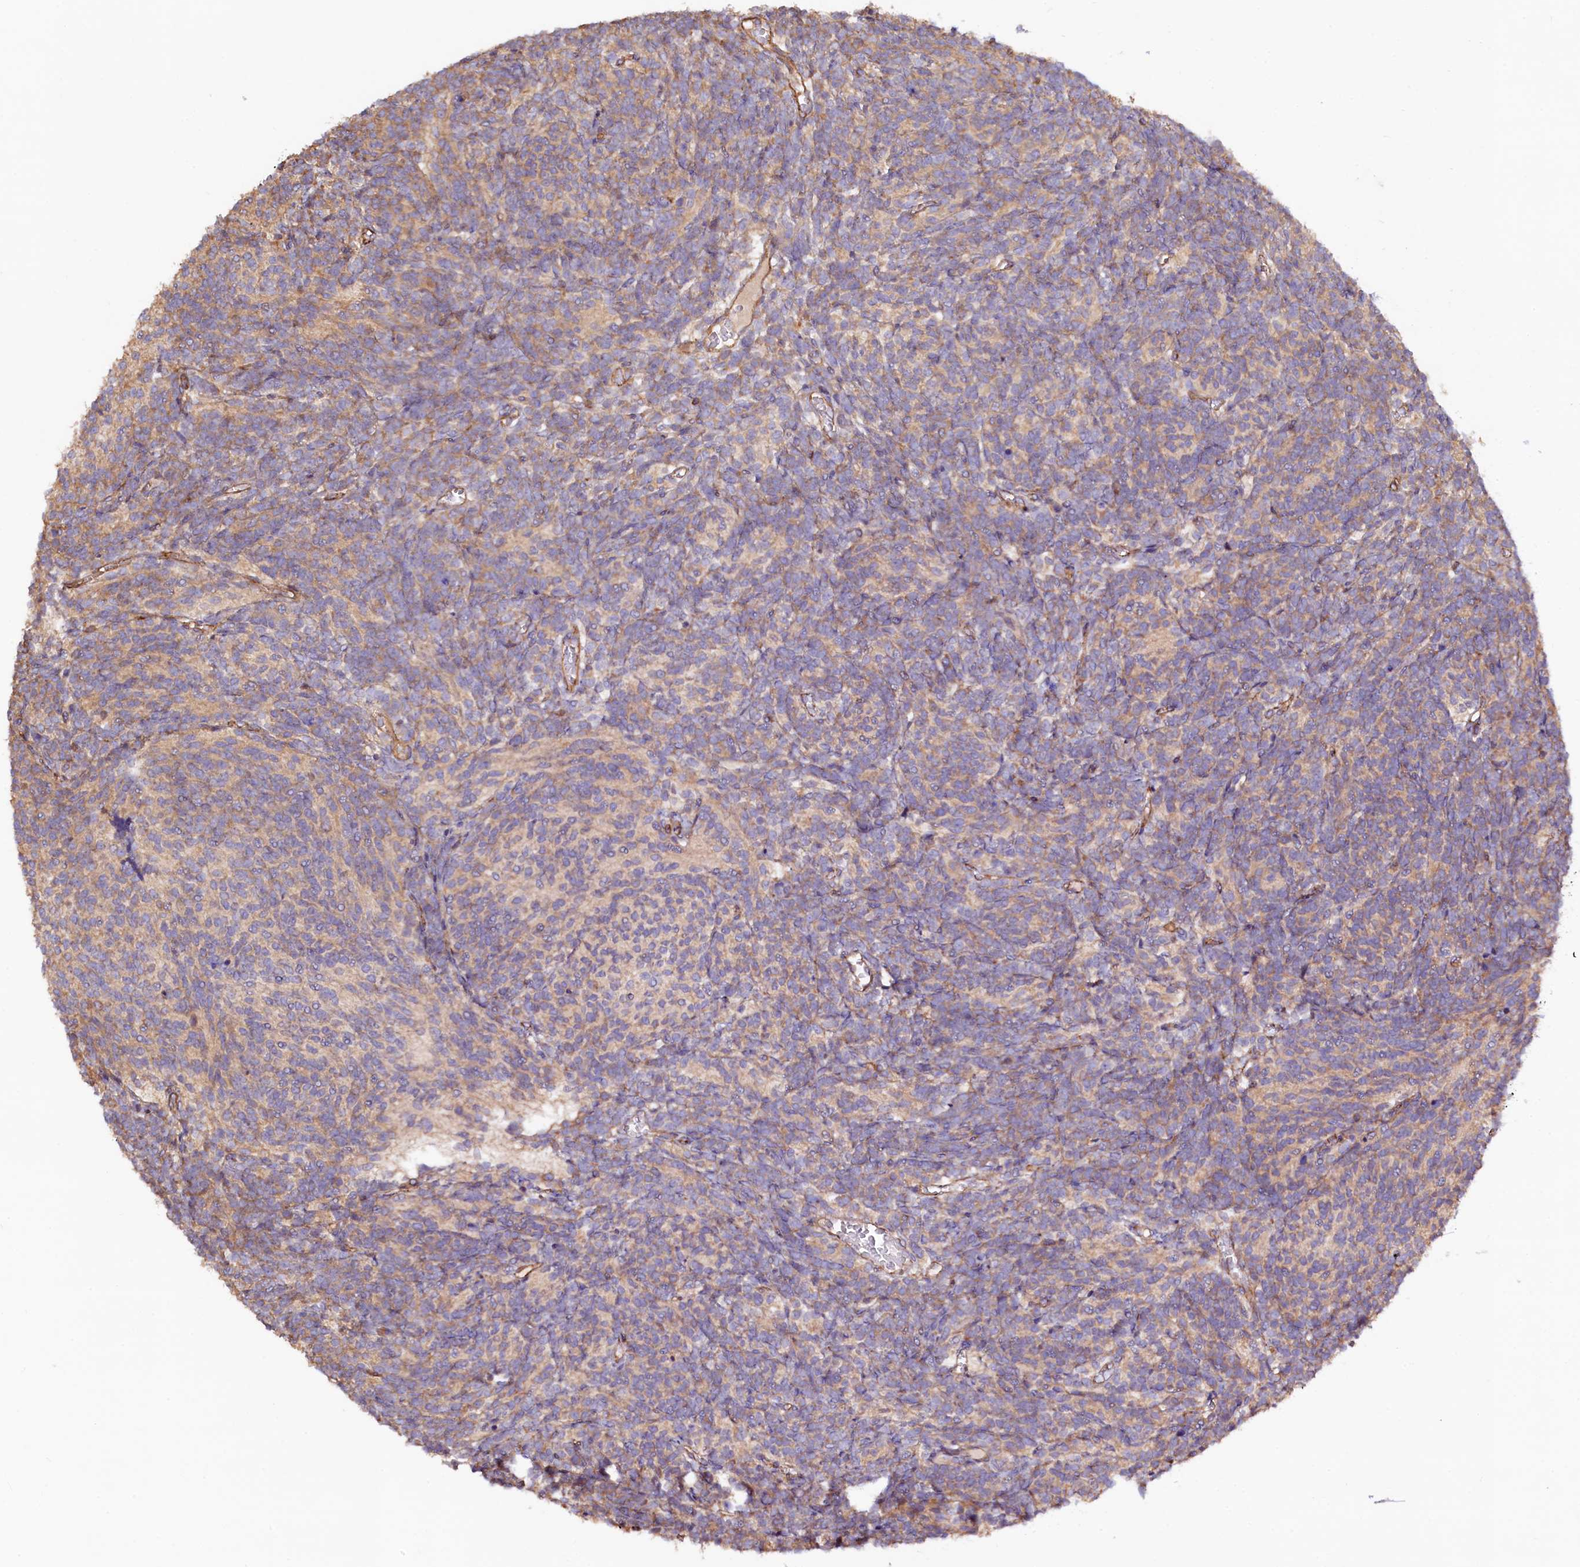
{"staining": {"intensity": "weak", "quantity": "25%-75%", "location": "cytoplasmic/membranous"}, "tissue": "glioma", "cell_type": "Tumor cells", "image_type": "cancer", "snomed": [{"axis": "morphology", "description": "Glioma, malignant, Low grade"}, {"axis": "topography", "description": "Brain"}], "caption": "Approximately 25%-75% of tumor cells in malignant low-grade glioma display weak cytoplasmic/membranous protein expression as visualized by brown immunohistochemical staining.", "gene": "KLHDC4", "patient": {"sex": "female", "age": 1}}